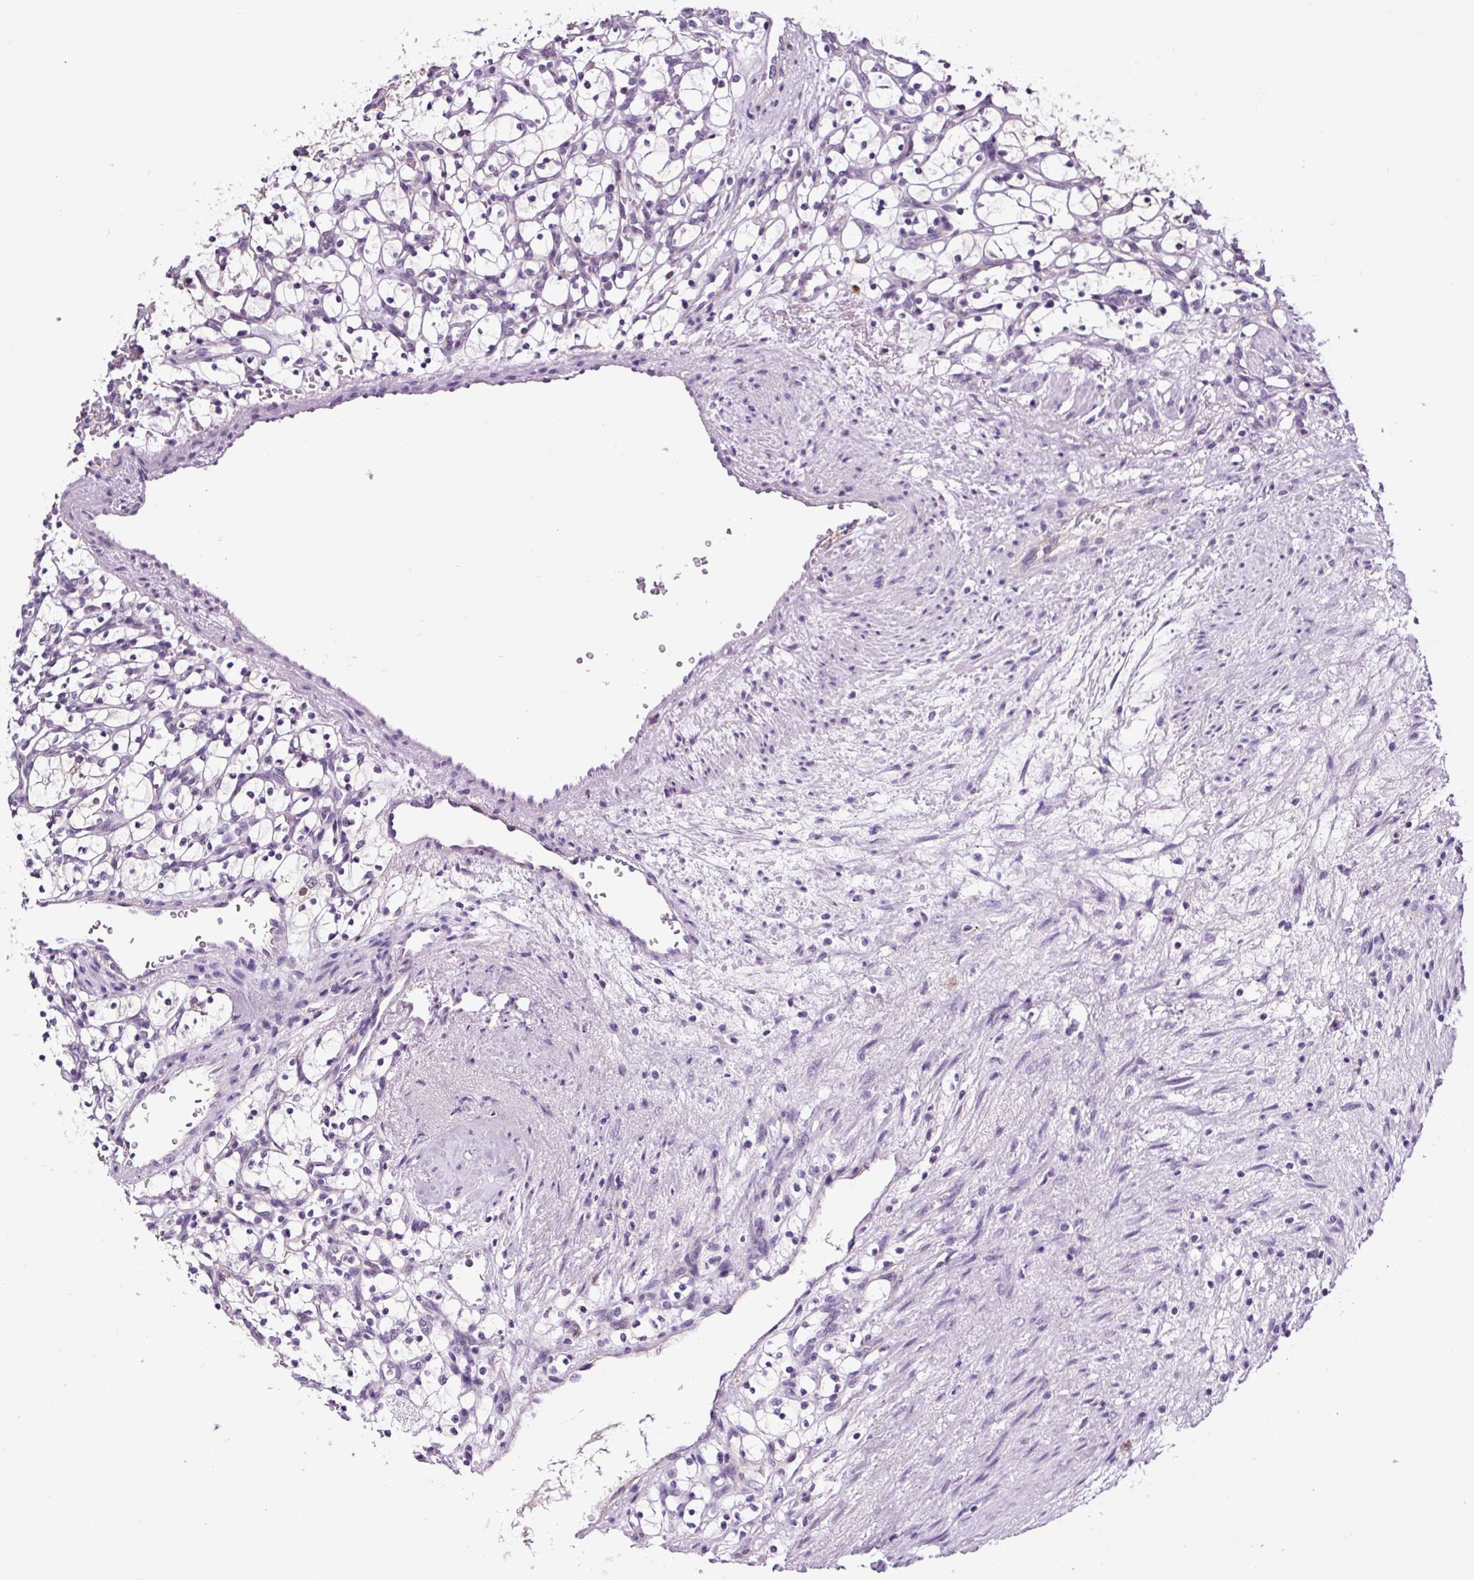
{"staining": {"intensity": "negative", "quantity": "none", "location": "none"}, "tissue": "renal cancer", "cell_type": "Tumor cells", "image_type": "cancer", "snomed": [{"axis": "morphology", "description": "Adenocarcinoma, NOS"}, {"axis": "topography", "description": "Kidney"}], "caption": "IHC histopathology image of human adenocarcinoma (renal) stained for a protein (brown), which reveals no expression in tumor cells.", "gene": "TAFA3", "patient": {"sex": "female", "age": 69}}